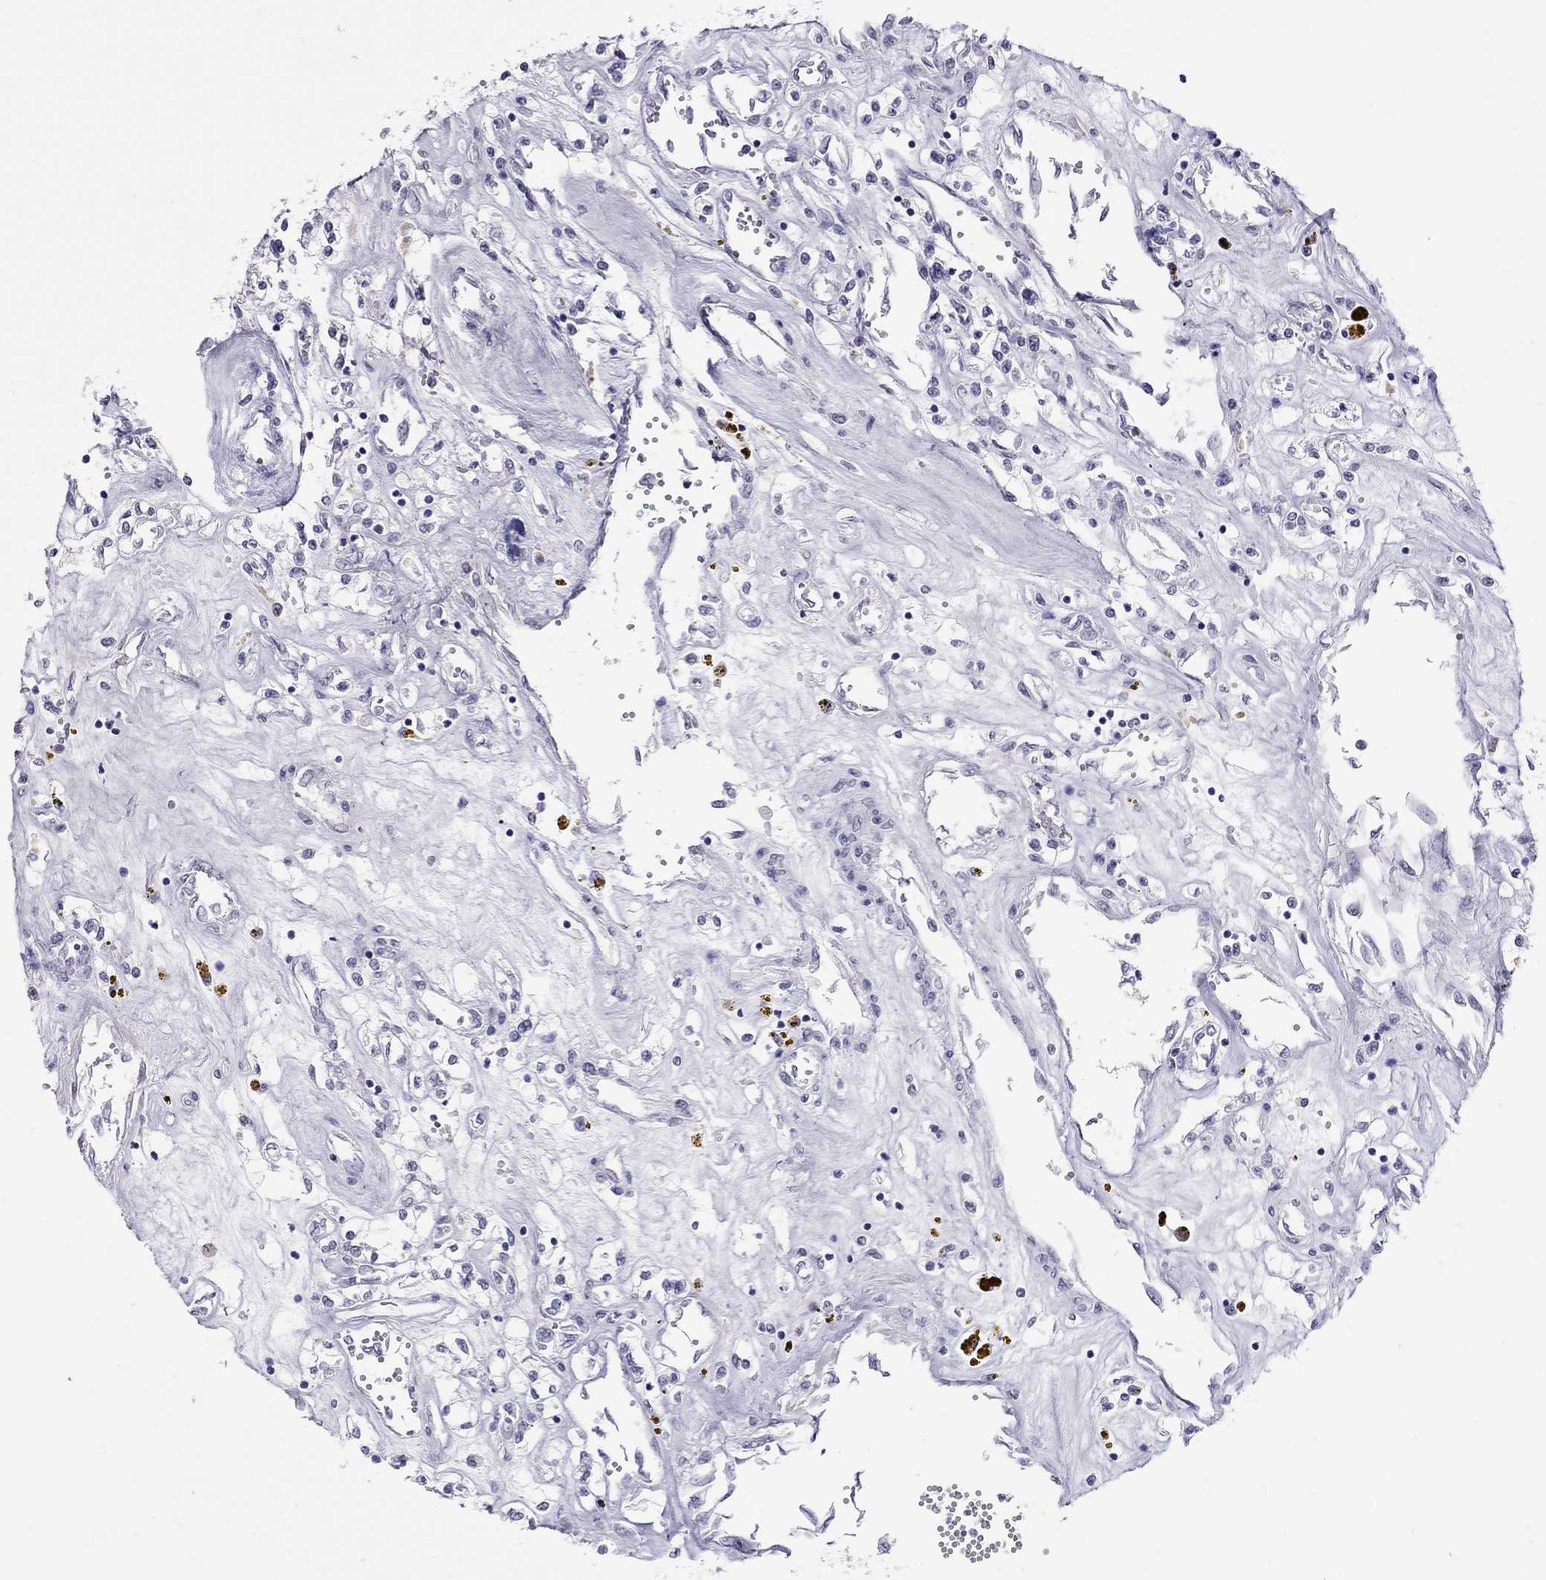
{"staining": {"intensity": "negative", "quantity": "none", "location": "none"}, "tissue": "renal cancer", "cell_type": "Tumor cells", "image_type": "cancer", "snomed": [{"axis": "morphology", "description": "Adenocarcinoma, NOS"}, {"axis": "topography", "description": "Kidney"}], "caption": "Protein analysis of renal cancer (adenocarcinoma) reveals no significant expression in tumor cells. Brightfield microscopy of IHC stained with DAB (brown) and hematoxylin (blue), captured at high magnification.", "gene": "SLAMF1", "patient": {"sex": "female", "age": 59}}